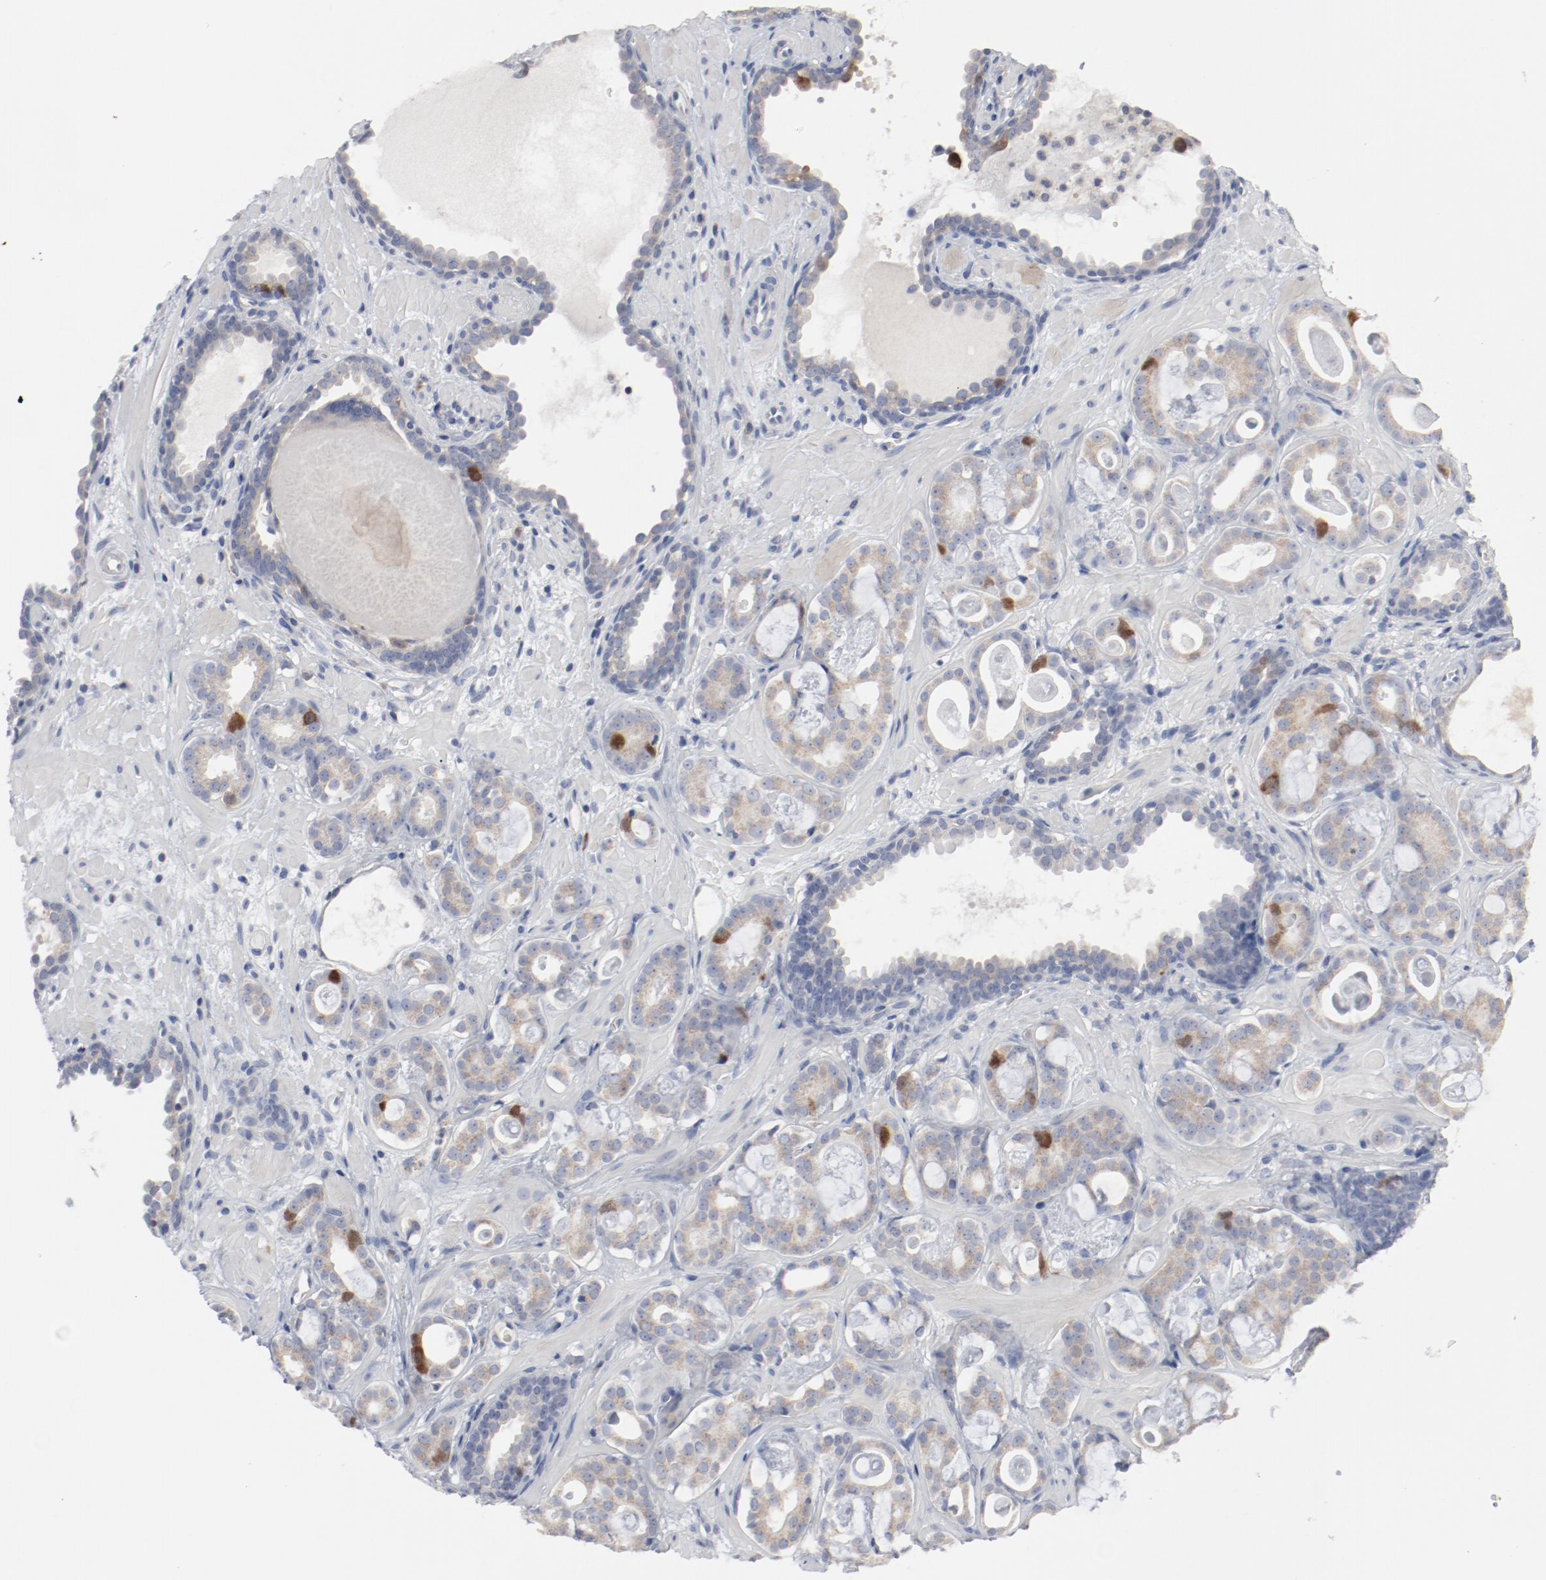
{"staining": {"intensity": "moderate", "quantity": ">75%", "location": "cytoplasmic/membranous"}, "tissue": "prostate cancer", "cell_type": "Tumor cells", "image_type": "cancer", "snomed": [{"axis": "morphology", "description": "Adenocarcinoma, Low grade"}, {"axis": "topography", "description": "Prostate"}], "caption": "Immunohistochemistry (IHC) (DAB) staining of prostate cancer (adenocarcinoma (low-grade)) reveals moderate cytoplasmic/membranous protein staining in approximately >75% of tumor cells.", "gene": "CDK1", "patient": {"sex": "male", "age": 57}}